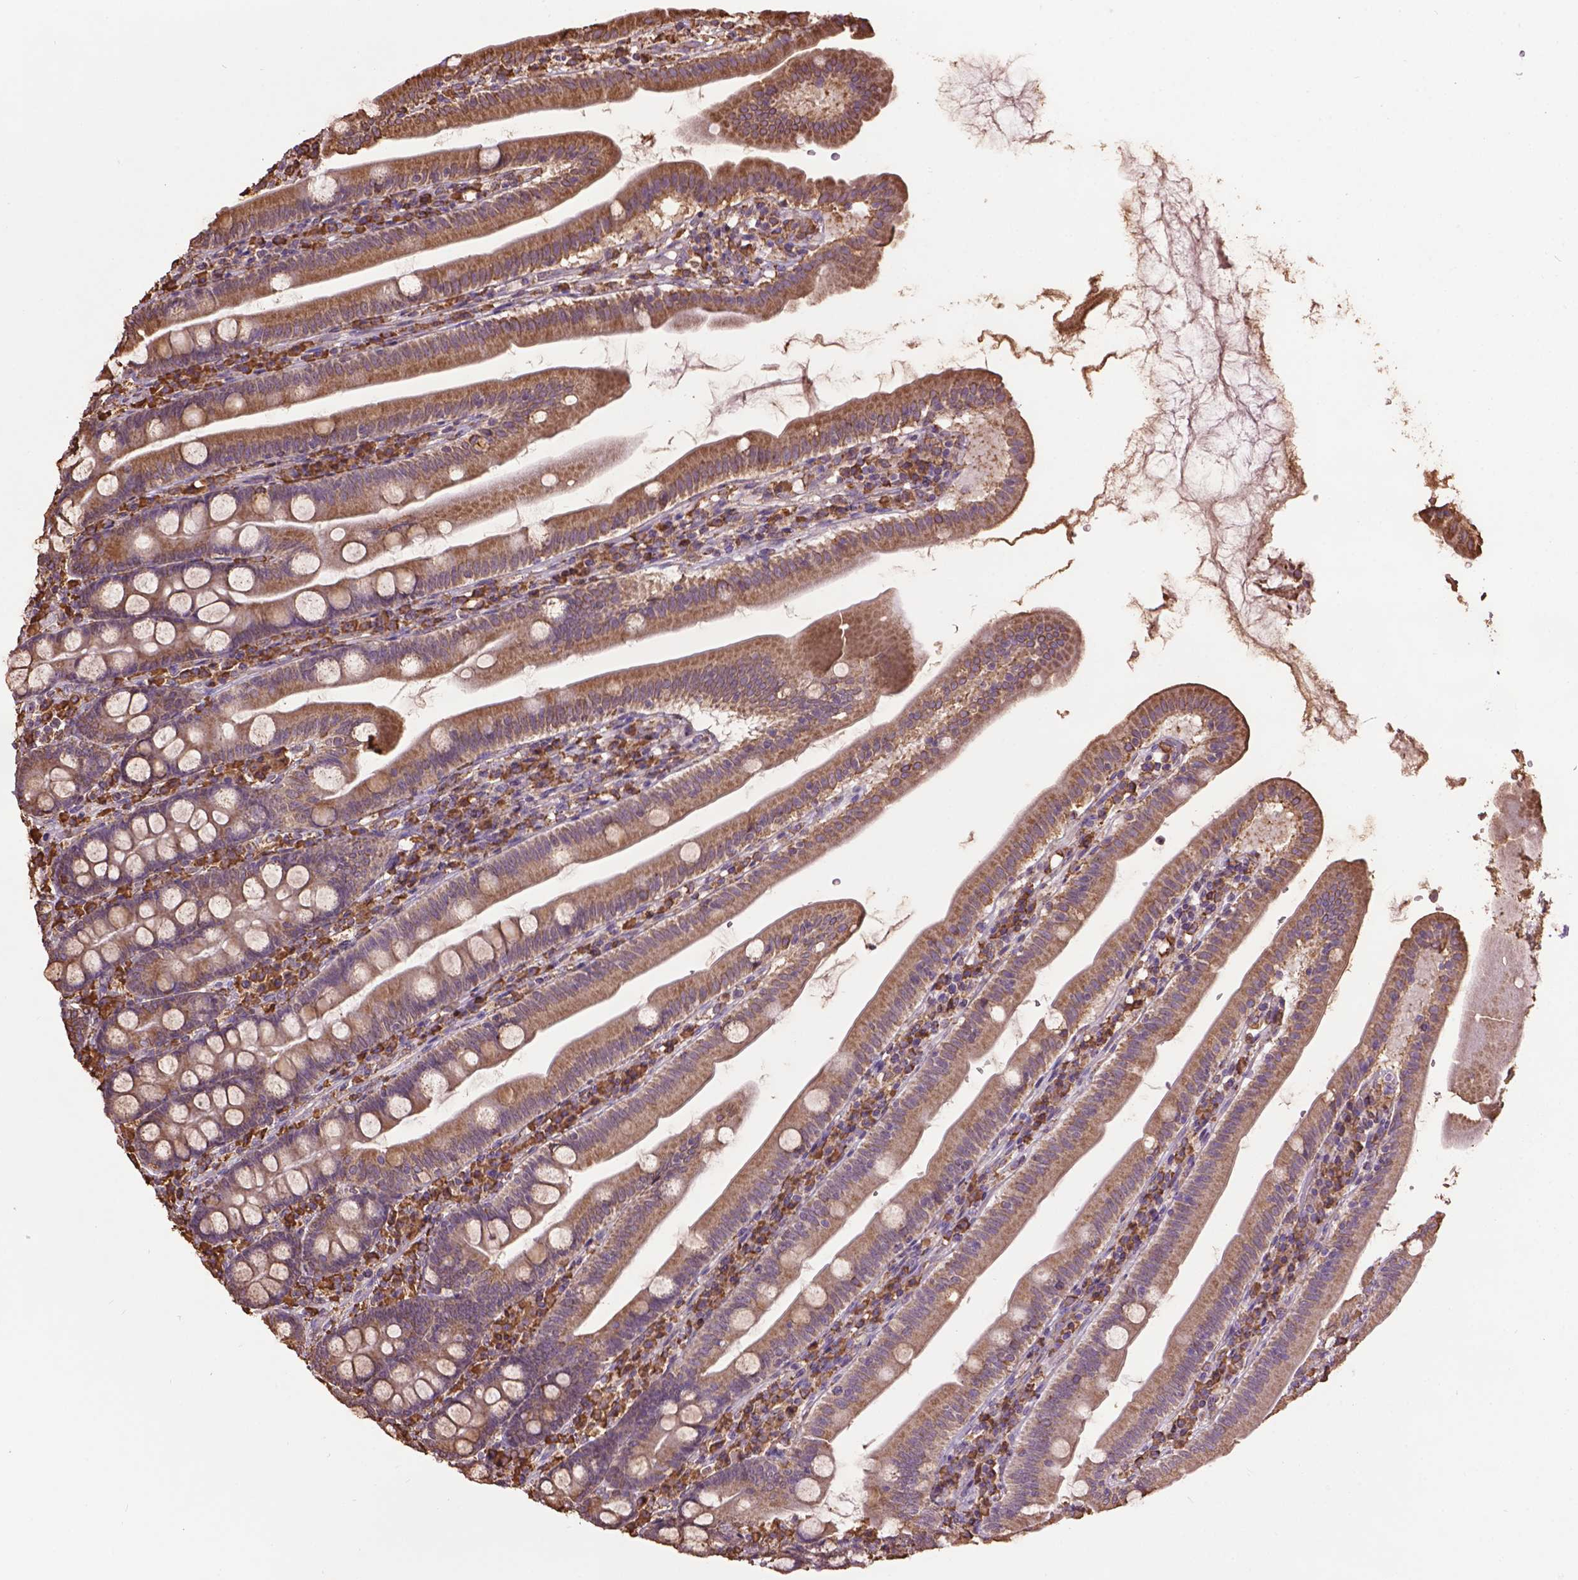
{"staining": {"intensity": "moderate", "quantity": ">75%", "location": "cytoplasmic/membranous"}, "tissue": "duodenum", "cell_type": "Glandular cells", "image_type": "normal", "snomed": [{"axis": "morphology", "description": "Normal tissue, NOS"}, {"axis": "topography", "description": "Duodenum"}], "caption": "Protein expression analysis of normal human duodenum reveals moderate cytoplasmic/membranous positivity in approximately >75% of glandular cells.", "gene": "PPP2R5E", "patient": {"sex": "female", "age": 67}}